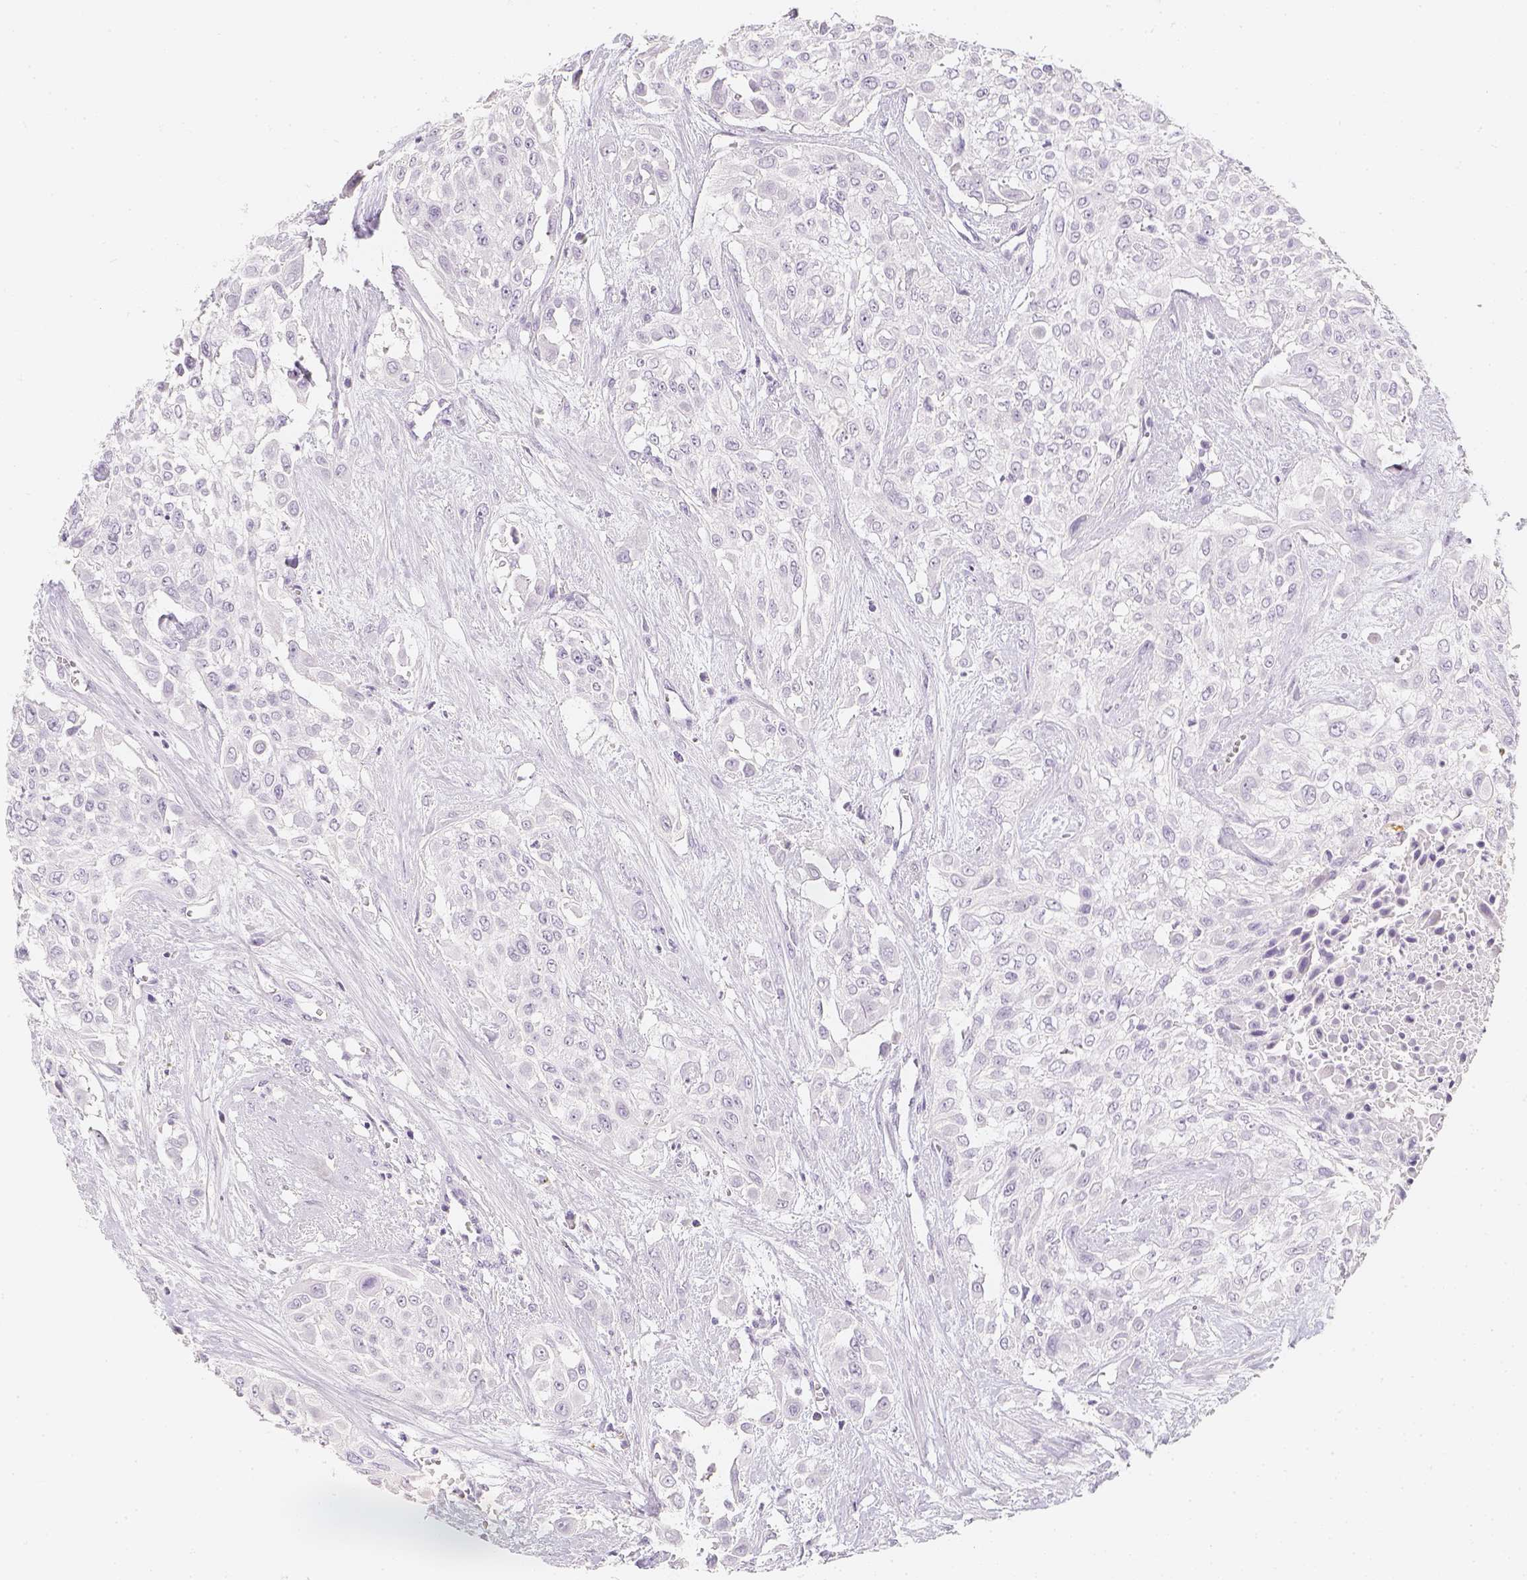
{"staining": {"intensity": "negative", "quantity": "none", "location": "none"}, "tissue": "urothelial cancer", "cell_type": "Tumor cells", "image_type": "cancer", "snomed": [{"axis": "morphology", "description": "Urothelial carcinoma, High grade"}, {"axis": "topography", "description": "Urinary bladder"}], "caption": "Immunohistochemical staining of urothelial cancer reveals no significant expression in tumor cells.", "gene": "SLC18A1", "patient": {"sex": "male", "age": 57}}